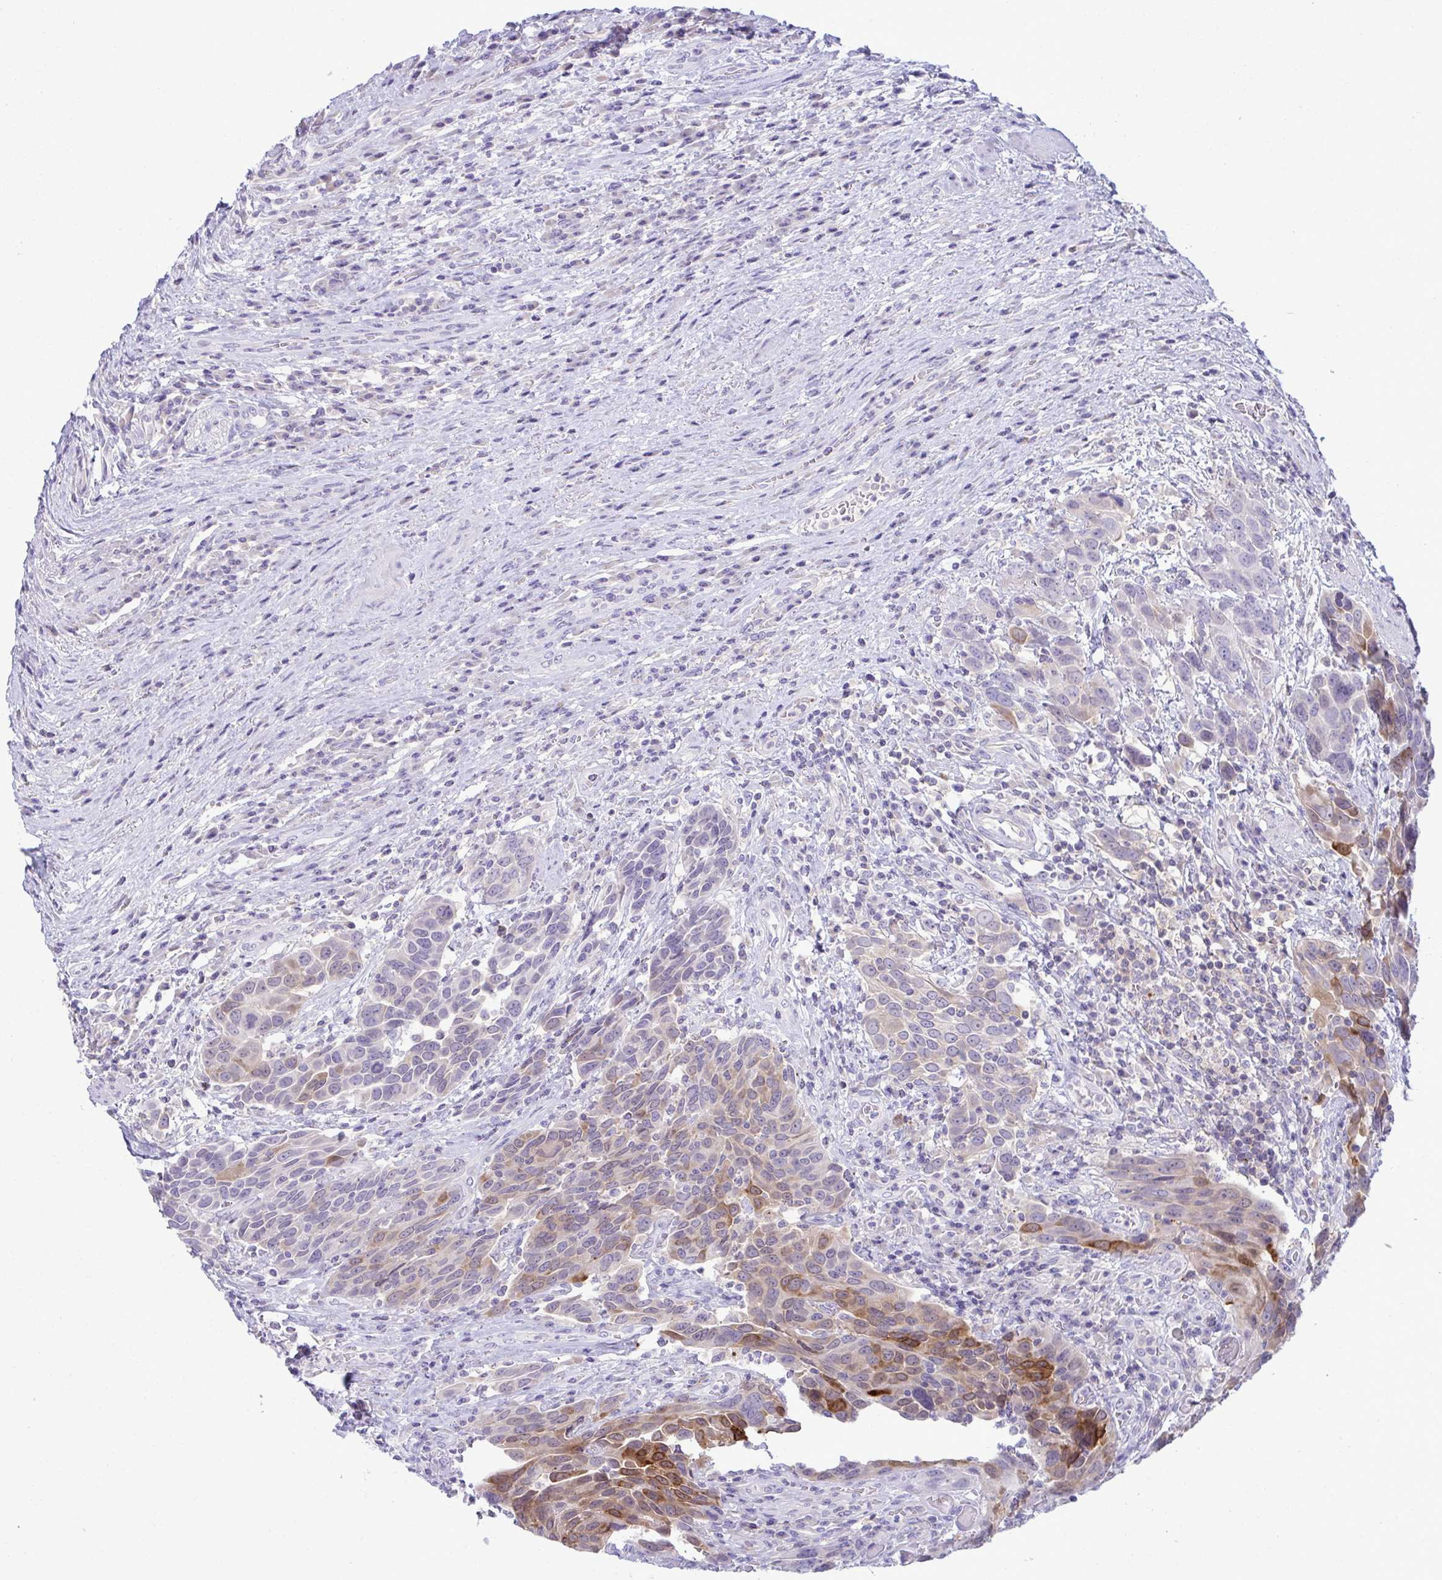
{"staining": {"intensity": "moderate", "quantity": "<25%", "location": "cytoplasmic/membranous"}, "tissue": "urothelial cancer", "cell_type": "Tumor cells", "image_type": "cancer", "snomed": [{"axis": "morphology", "description": "Urothelial carcinoma, High grade"}, {"axis": "topography", "description": "Urinary bladder"}], "caption": "This is an image of immunohistochemistry staining of high-grade urothelial carcinoma, which shows moderate expression in the cytoplasmic/membranous of tumor cells.", "gene": "RGPD5", "patient": {"sex": "female", "age": 70}}